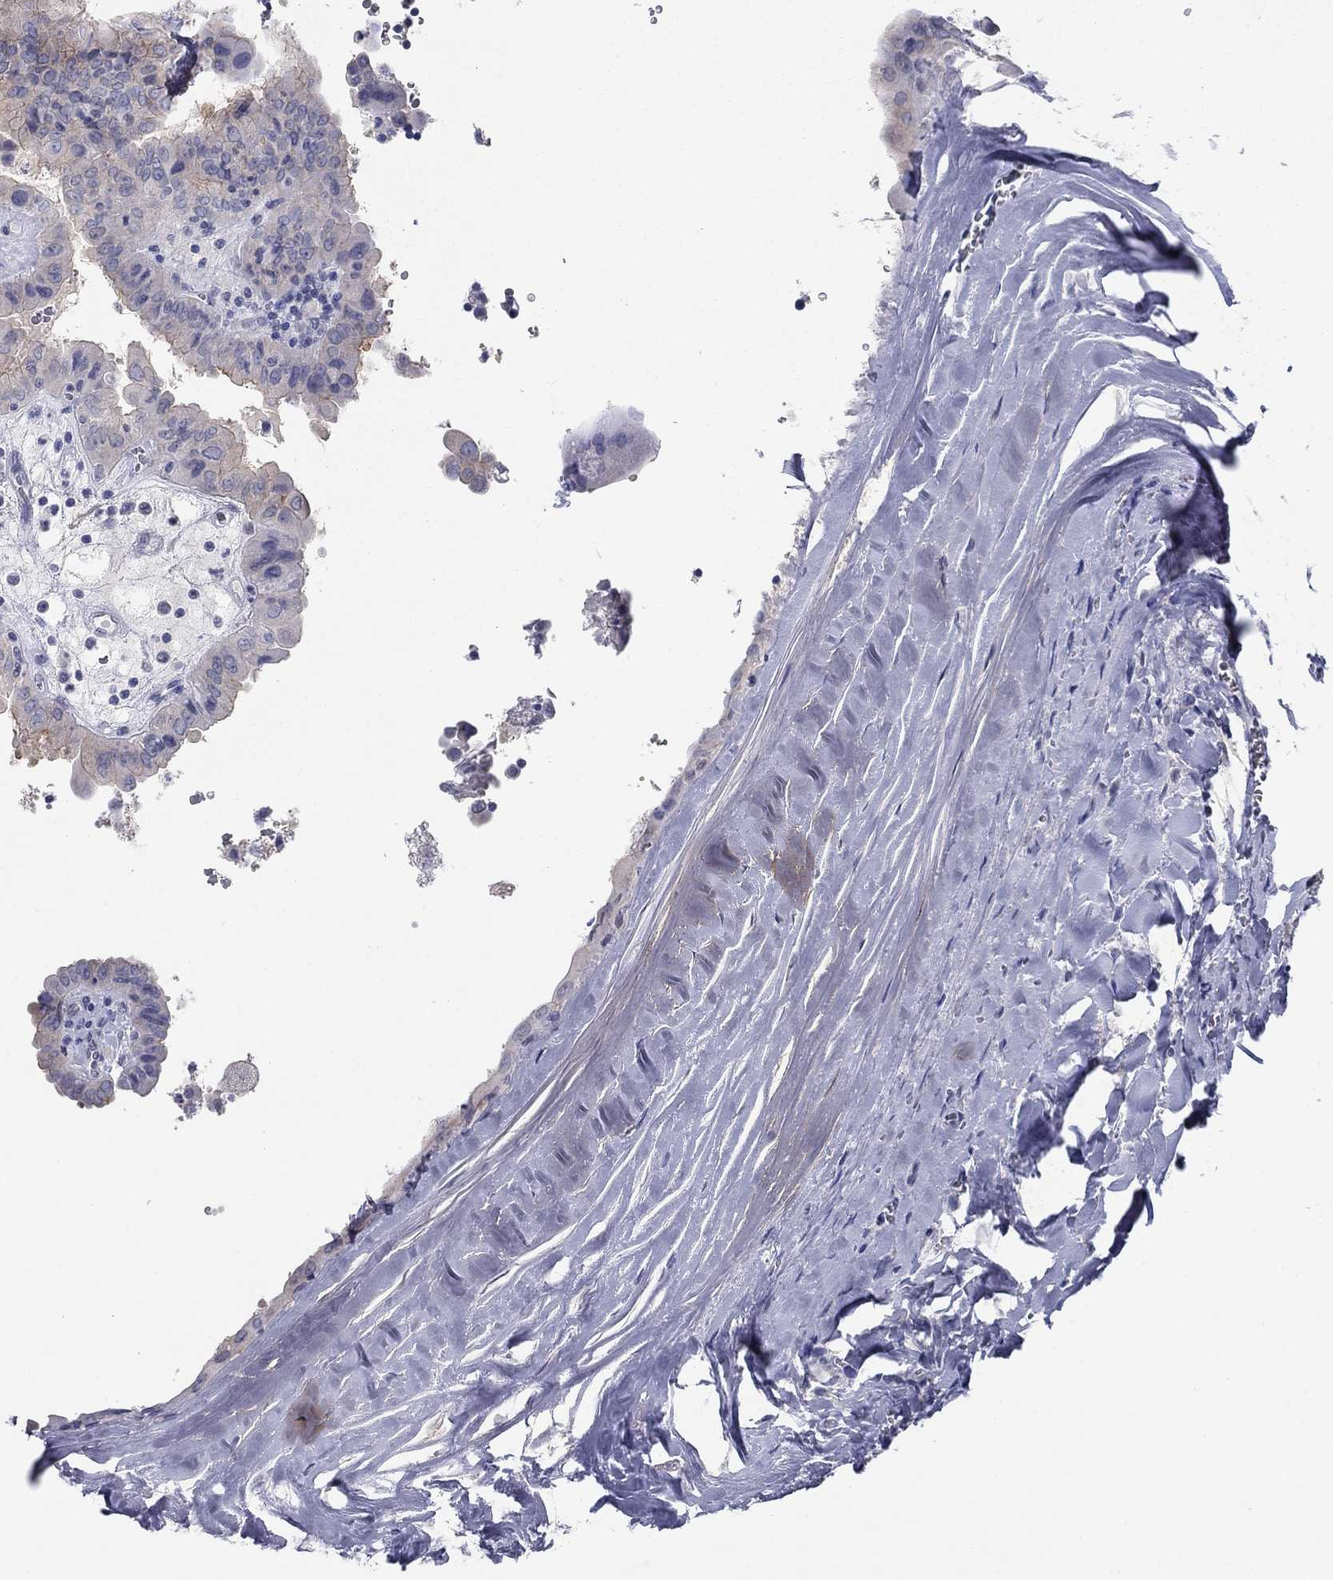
{"staining": {"intensity": "moderate", "quantity": "<25%", "location": "cytoplasmic/membranous"}, "tissue": "thyroid cancer", "cell_type": "Tumor cells", "image_type": "cancer", "snomed": [{"axis": "morphology", "description": "Papillary adenocarcinoma, NOS"}, {"axis": "topography", "description": "Thyroid gland"}], "caption": "IHC of thyroid papillary adenocarcinoma displays low levels of moderate cytoplasmic/membranous positivity in about <25% of tumor cells.", "gene": "PLS1", "patient": {"sex": "female", "age": 37}}